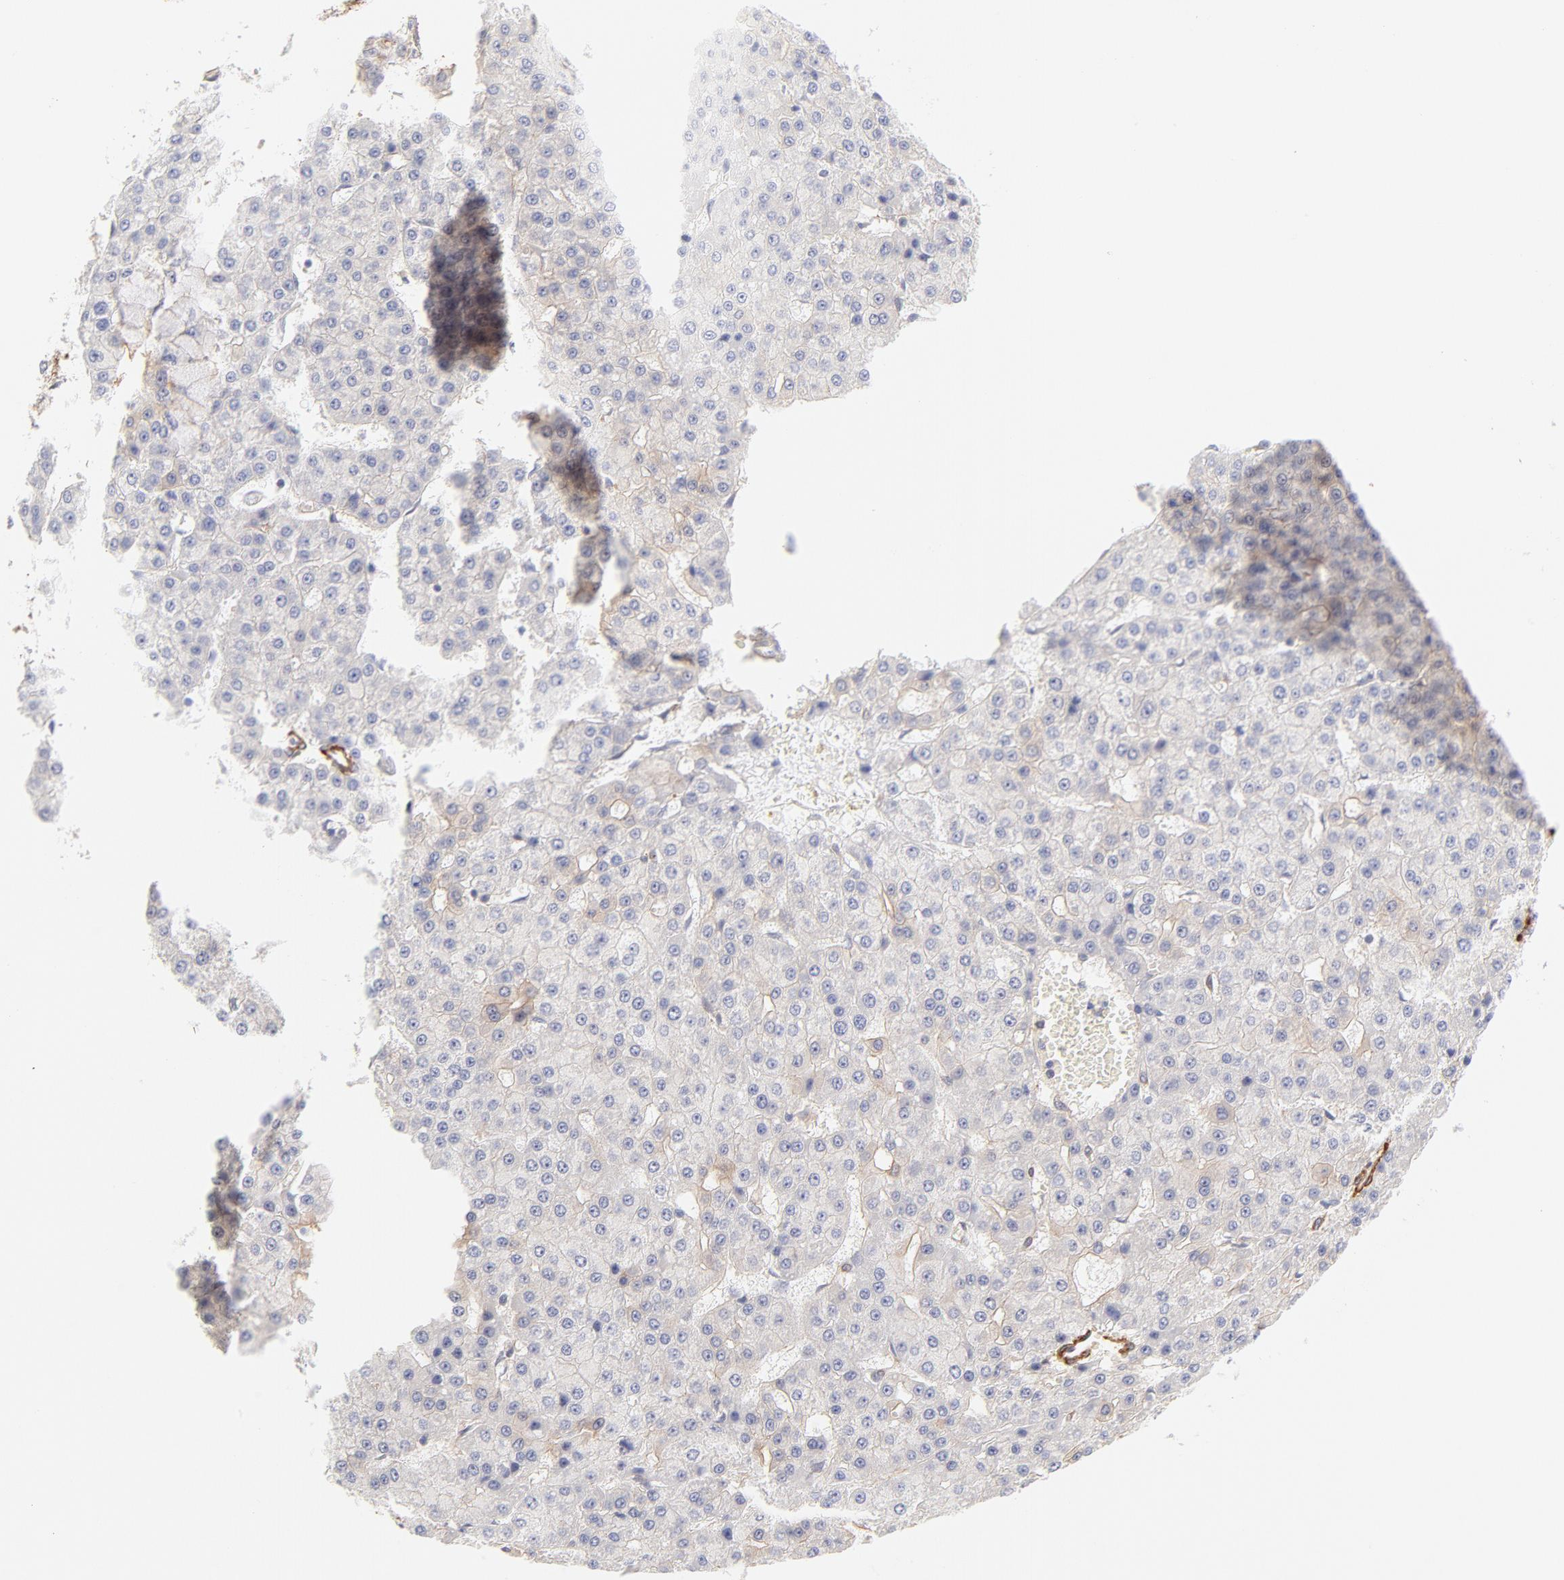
{"staining": {"intensity": "negative", "quantity": "none", "location": "none"}, "tissue": "liver cancer", "cell_type": "Tumor cells", "image_type": "cancer", "snomed": [{"axis": "morphology", "description": "Carcinoma, Hepatocellular, NOS"}, {"axis": "topography", "description": "Liver"}], "caption": "Immunohistochemistry (IHC) micrograph of liver hepatocellular carcinoma stained for a protein (brown), which demonstrates no staining in tumor cells.", "gene": "LDLRAP1", "patient": {"sex": "male", "age": 47}}